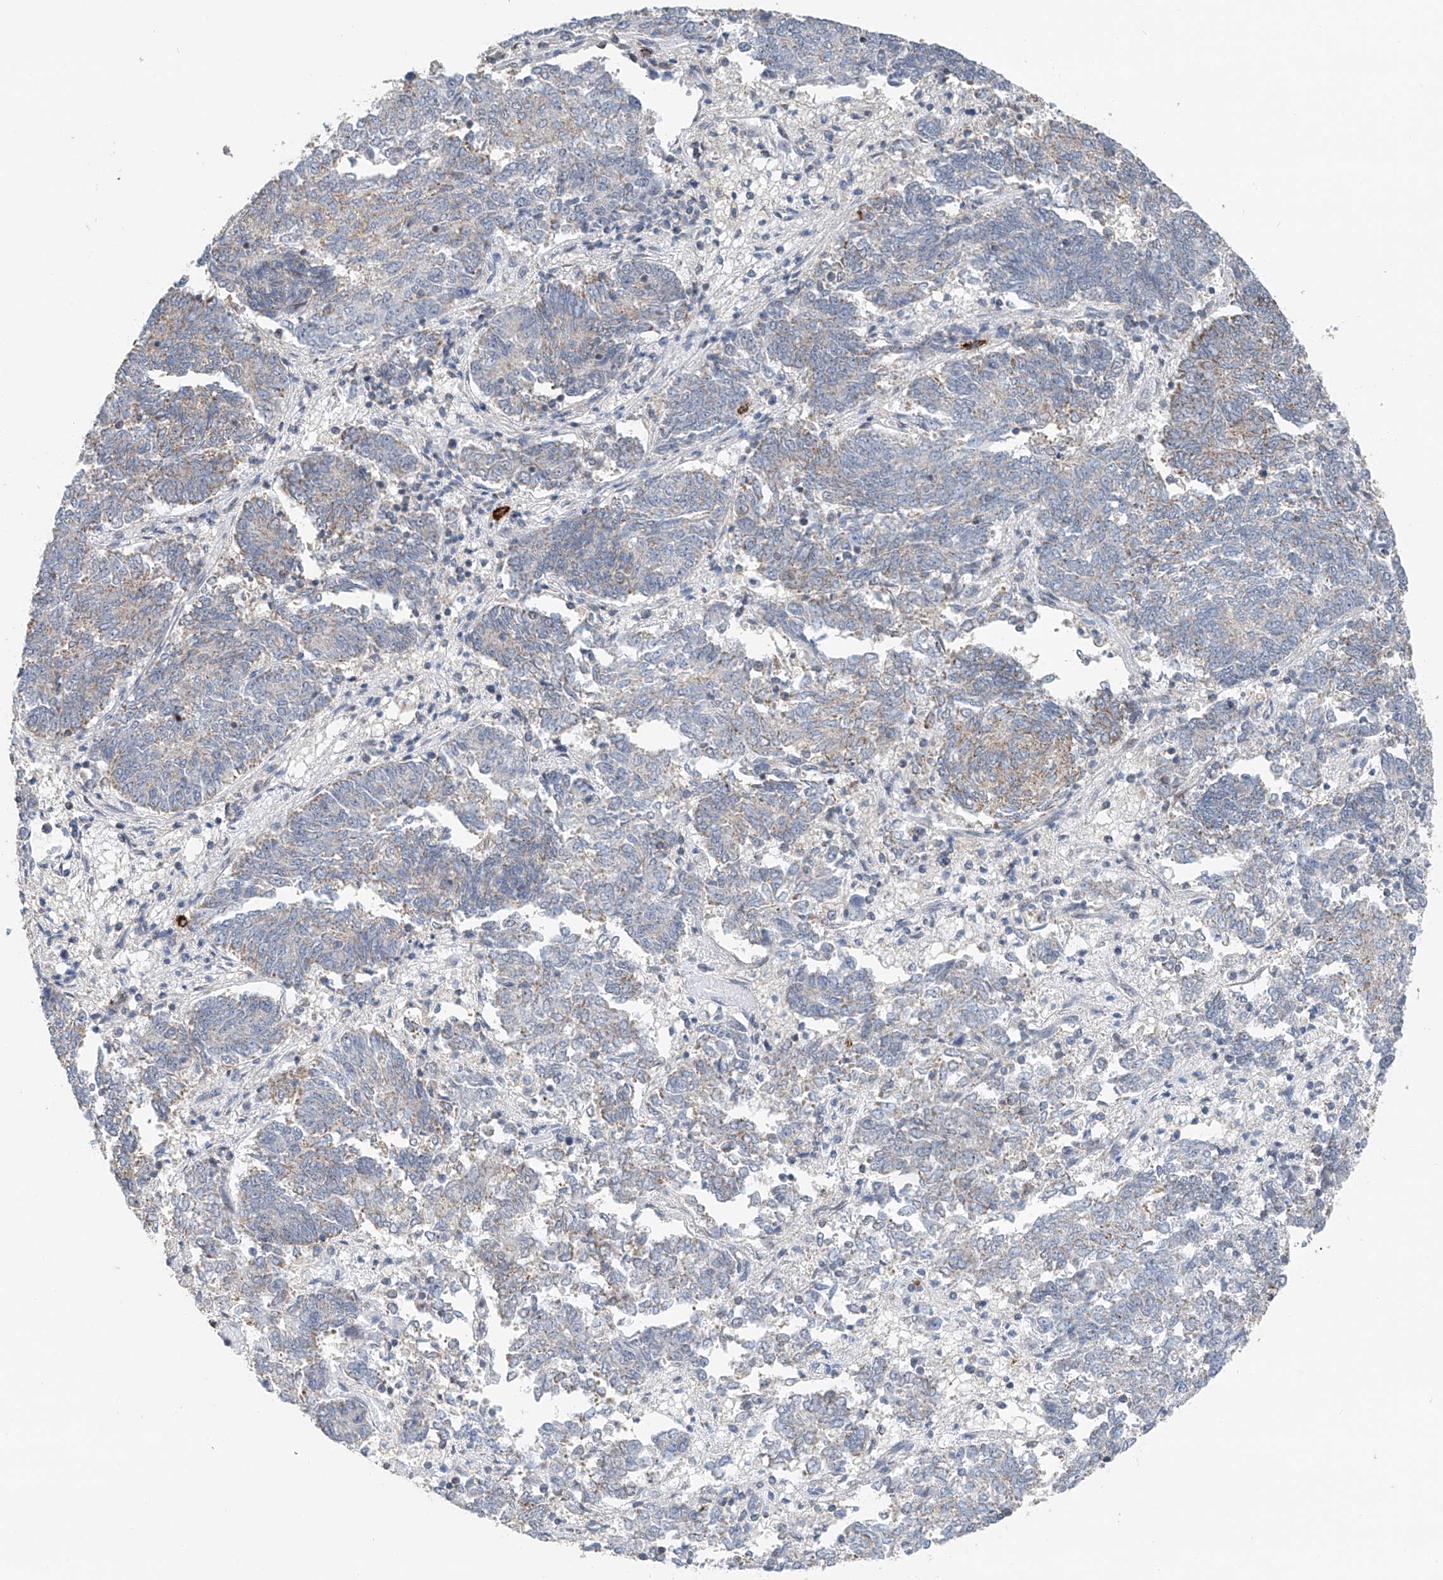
{"staining": {"intensity": "weak", "quantity": "25%-75%", "location": "cytoplasmic/membranous"}, "tissue": "endometrial cancer", "cell_type": "Tumor cells", "image_type": "cancer", "snomed": [{"axis": "morphology", "description": "Adenocarcinoma, NOS"}, {"axis": "topography", "description": "Endometrium"}], "caption": "This is an image of IHC staining of endometrial cancer (adenocarcinoma), which shows weak staining in the cytoplasmic/membranous of tumor cells.", "gene": "KLF15", "patient": {"sex": "female", "age": 80}}